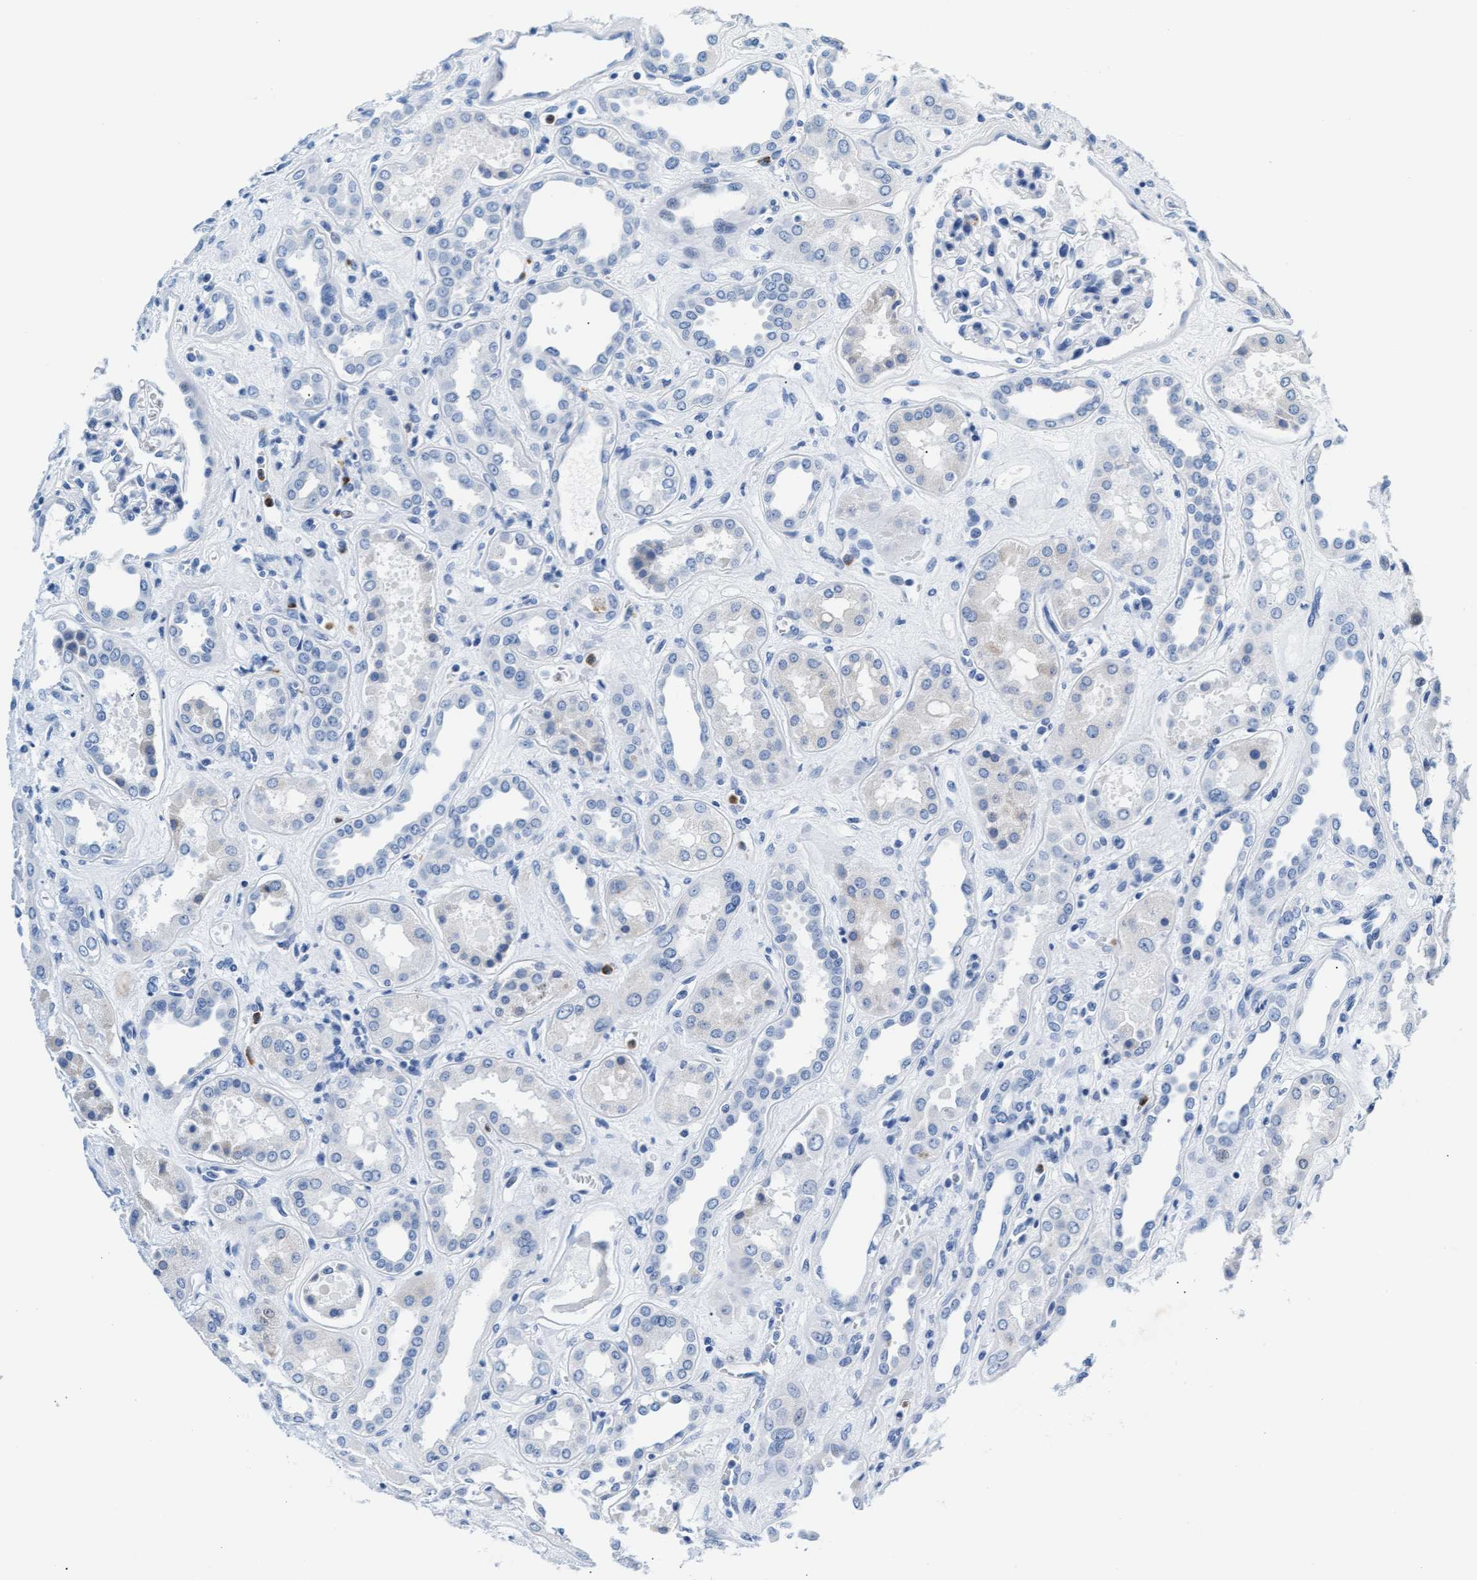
{"staining": {"intensity": "negative", "quantity": "none", "location": "none"}, "tissue": "kidney", "cell_type": "Cells in glomeruli", "image_type": "normal", "snomed": [{"axis": "morphology", "description": "Normal tissue, NOS"}, {"axis": "topography", "description": "Kidney"}], "caption": "A photomicrograph of human kidney is negative for staining in cells in glomeruli.", "gene": "MMP8", "patient": {"sex": "male", "age": 59}}